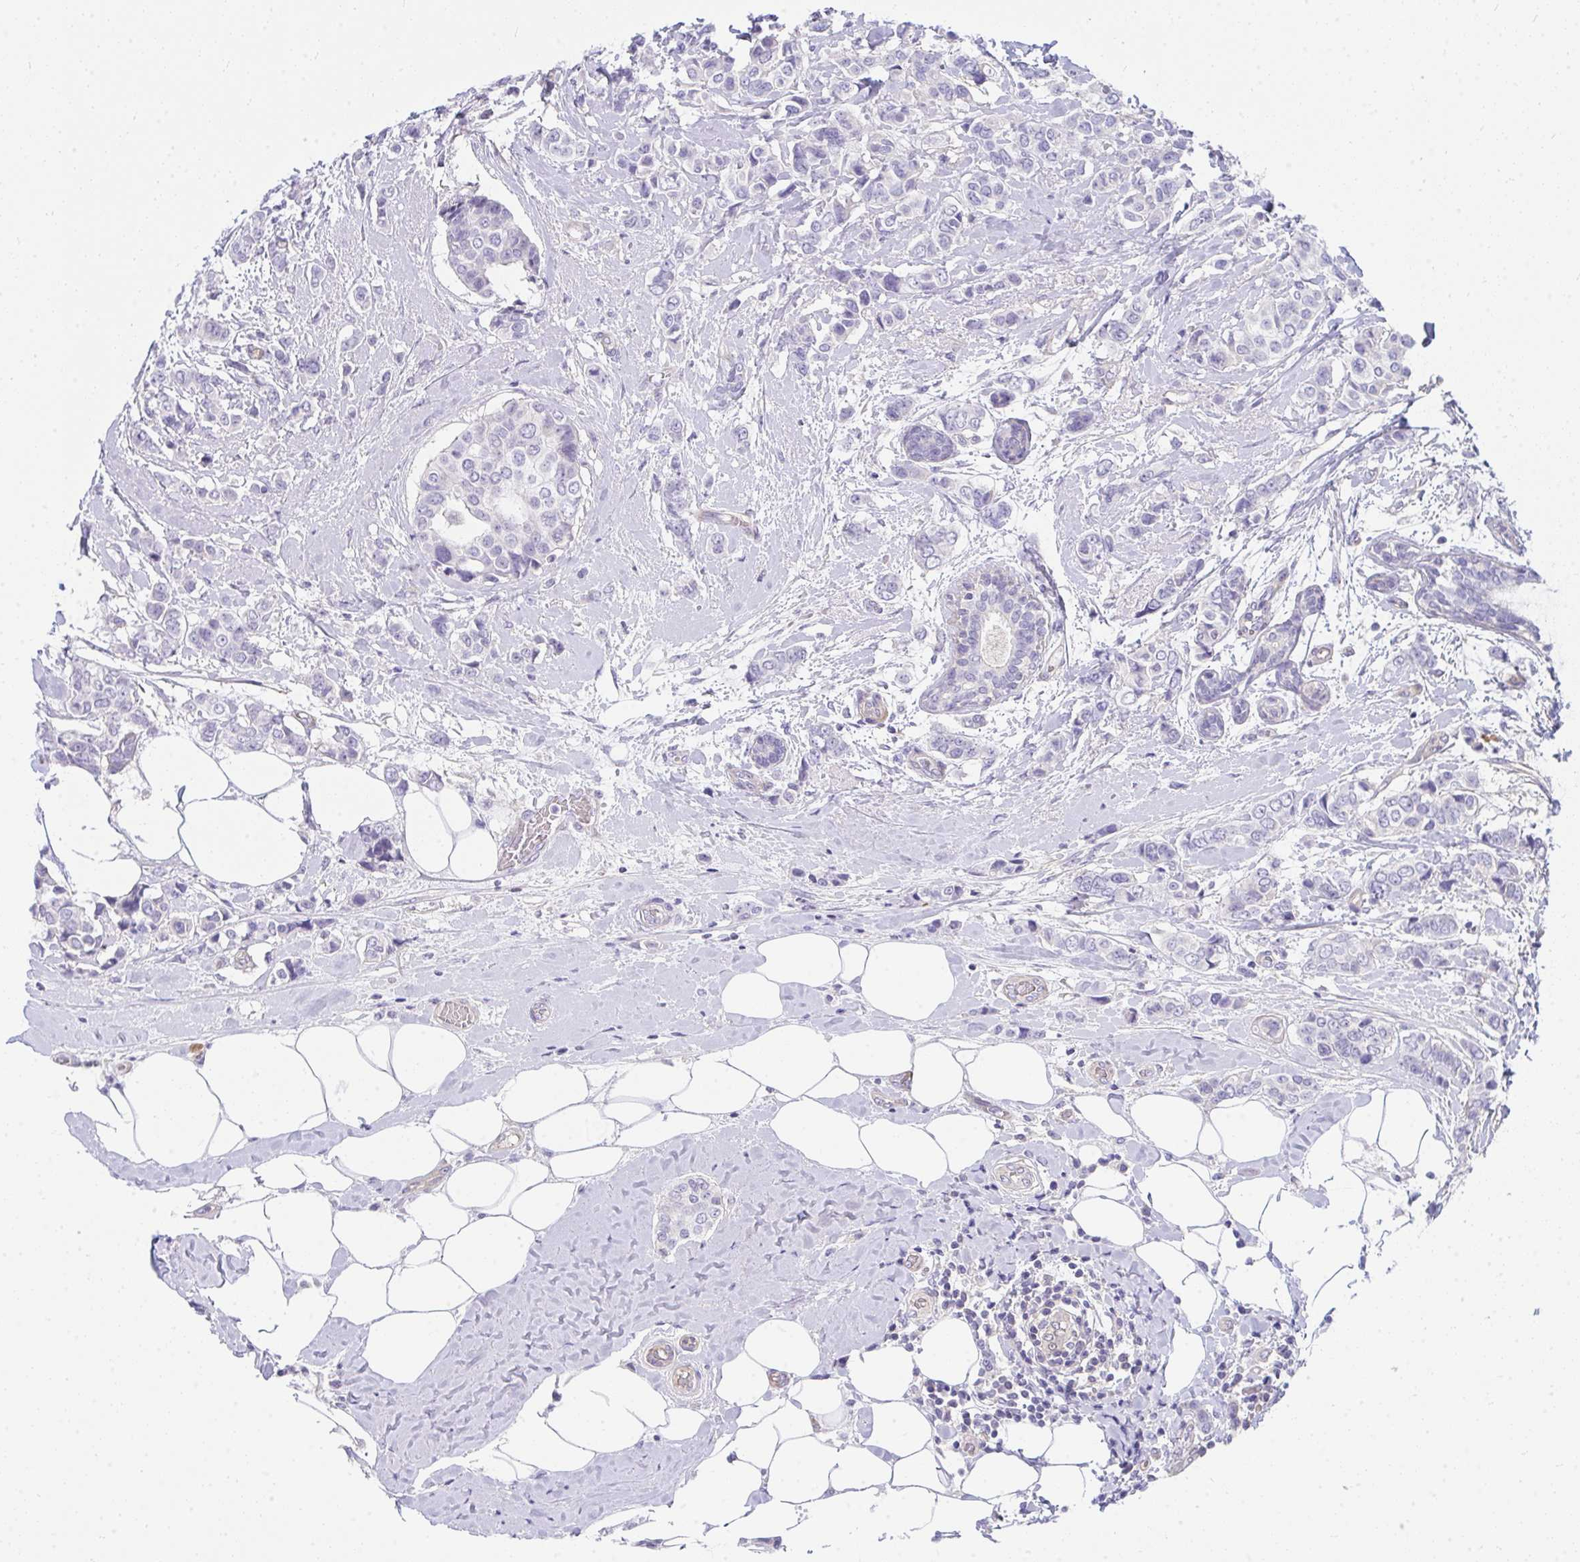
{"staining": {"intensity": "negative", "quantity": "none", "location": "none"}, "tissue": "breast cancer", "cell_type": "Tumor cells", "image_type": "cancer", "snomed": [{"axis": "morphology", "description": "Lobular carcinoma"}, {"axis": "topography", "description": "Breast"}], "caption": "Breast cancer (lobular carcinoma) stained for a protein using immunohistochemistry (IHC) exhibits no staining tumor cells.", "gene": "LRRC36", "patient": {"sex": "female", "age": 51}}